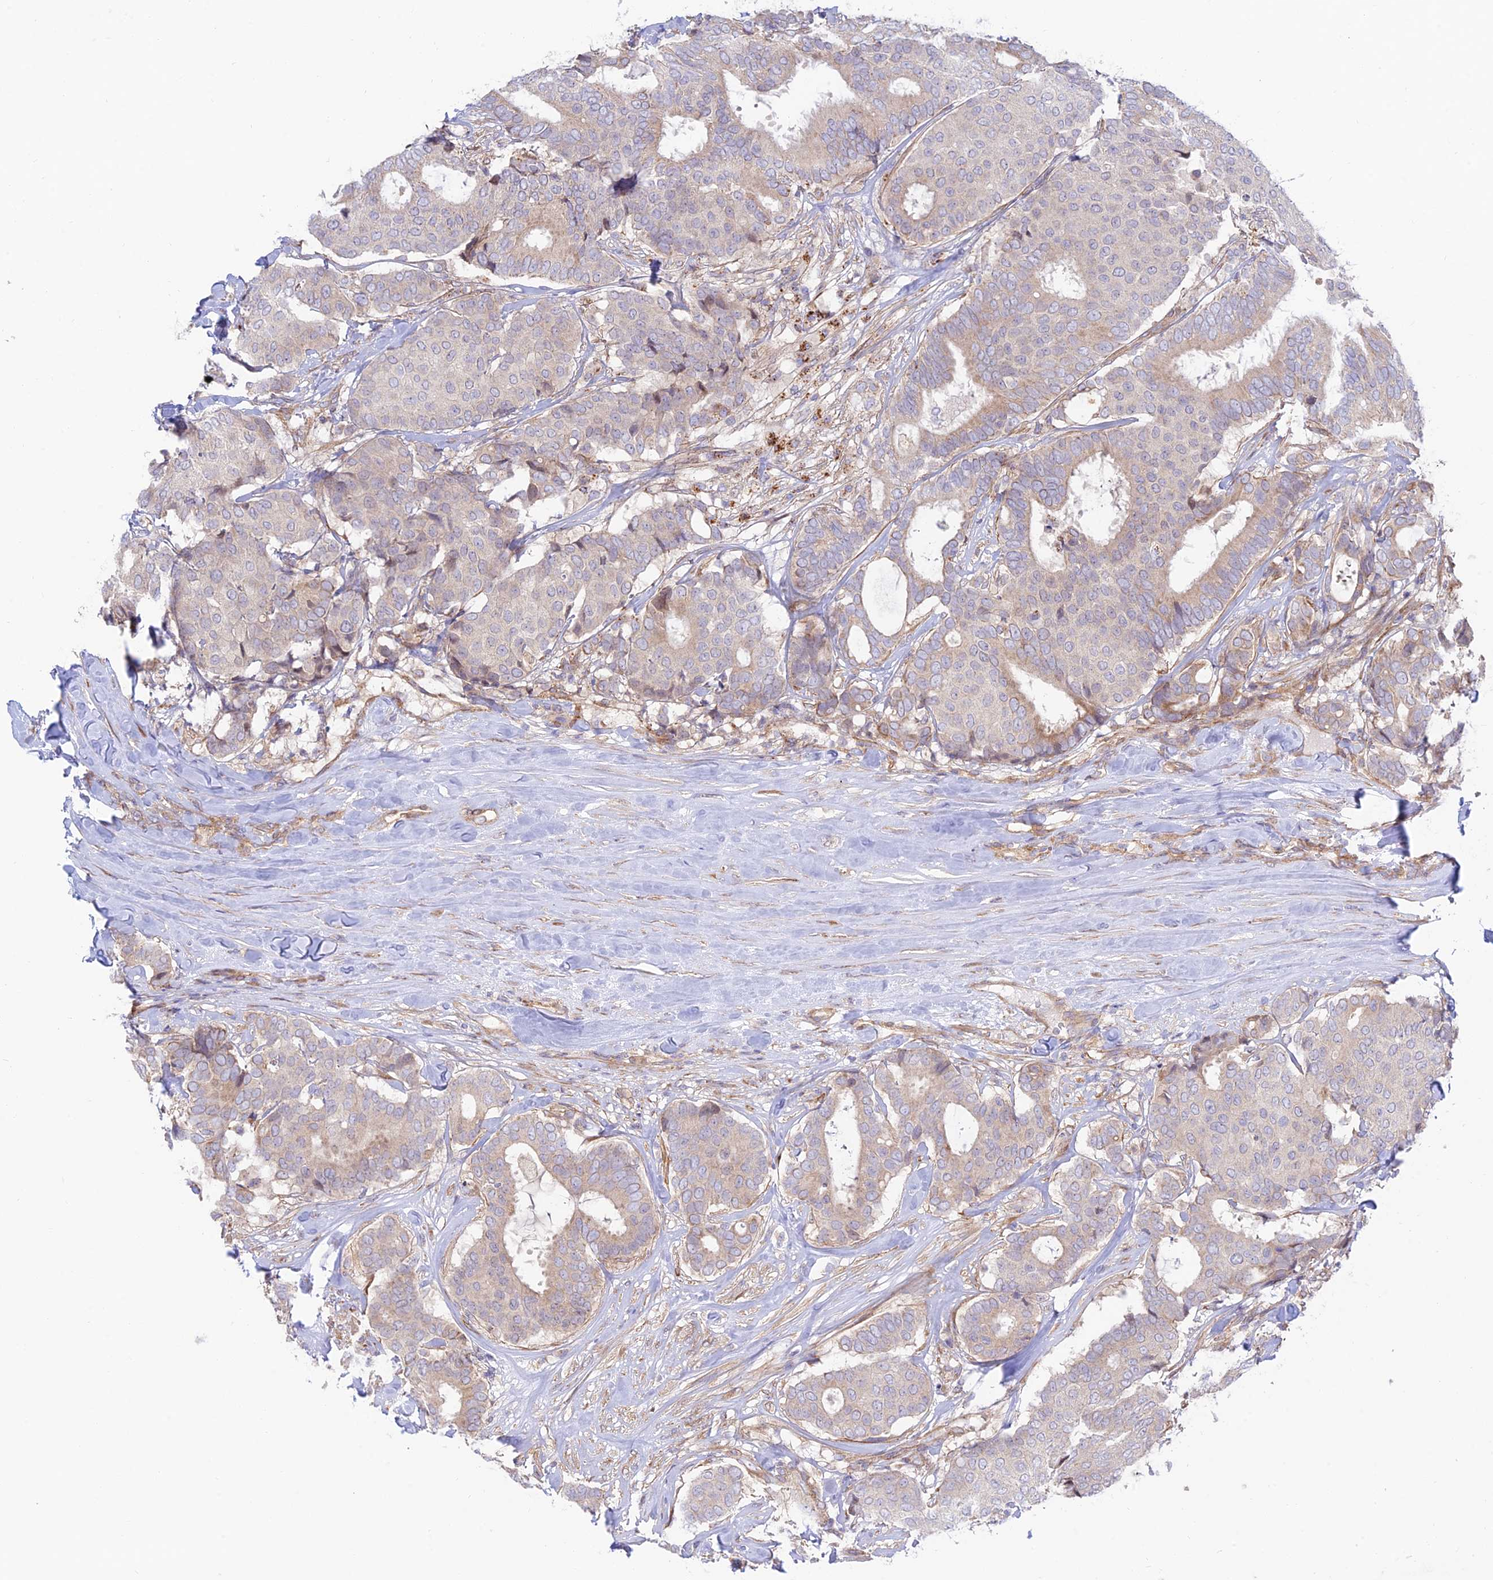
{"staining": {"intensity": "negative", "quantity": "none", "location": "none"}, "tissue": "breast cancer", "cell_type": "Tumor cells", "image_type": "cancer", "snomed": [{"axis": "morphology", "description": "Duct carcinoma"}, {"axis": "topography", "description": "Breast"}], "caption": "DAB (3,3'-diaminobenzidine) immunohistochemical staining of invasive ductal carcinoma (breast) reveals no significant staining in tumor cells.", "gene": "KCNAB1", "patient": {"sex": "female", "age": 75}}